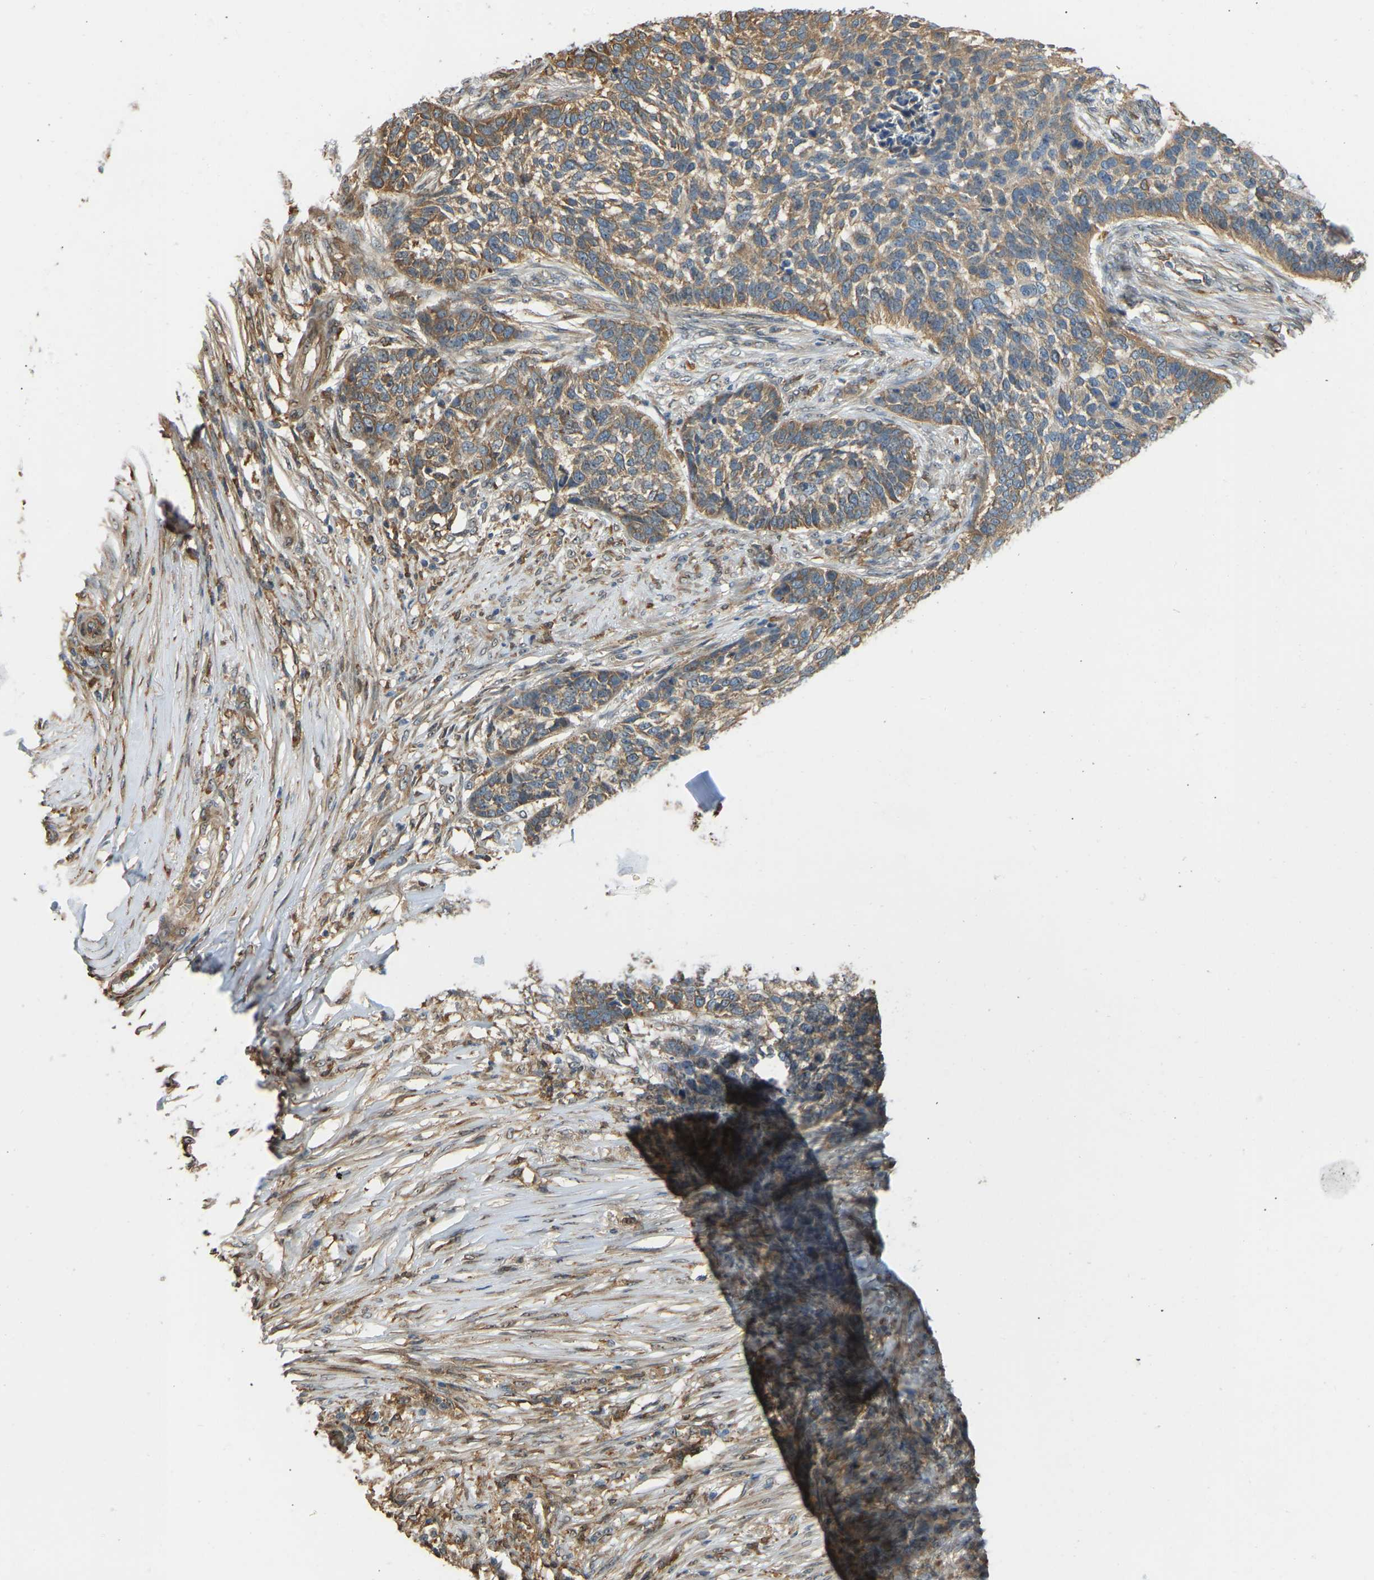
{"staining": {"intensity": "moderate", "quantity": ">75%", "location": "cytoplasmic/membranous"}, "tissue": "skin cancer", "cell_type": "Tumor cells", "image_type": "cancer", "snomed": [{"axis": "morphology", "description": "Basal cell carcinoma"}, {"axis": "topography", "description": "Skin"}], "caption": "A brown stain highlights moderate cytoplasmic/membranous expression of a protein in skin basal cell carcinoma tumor cells.", "gene": "OS9", "patient": {"sex": "male", "age": 85}}